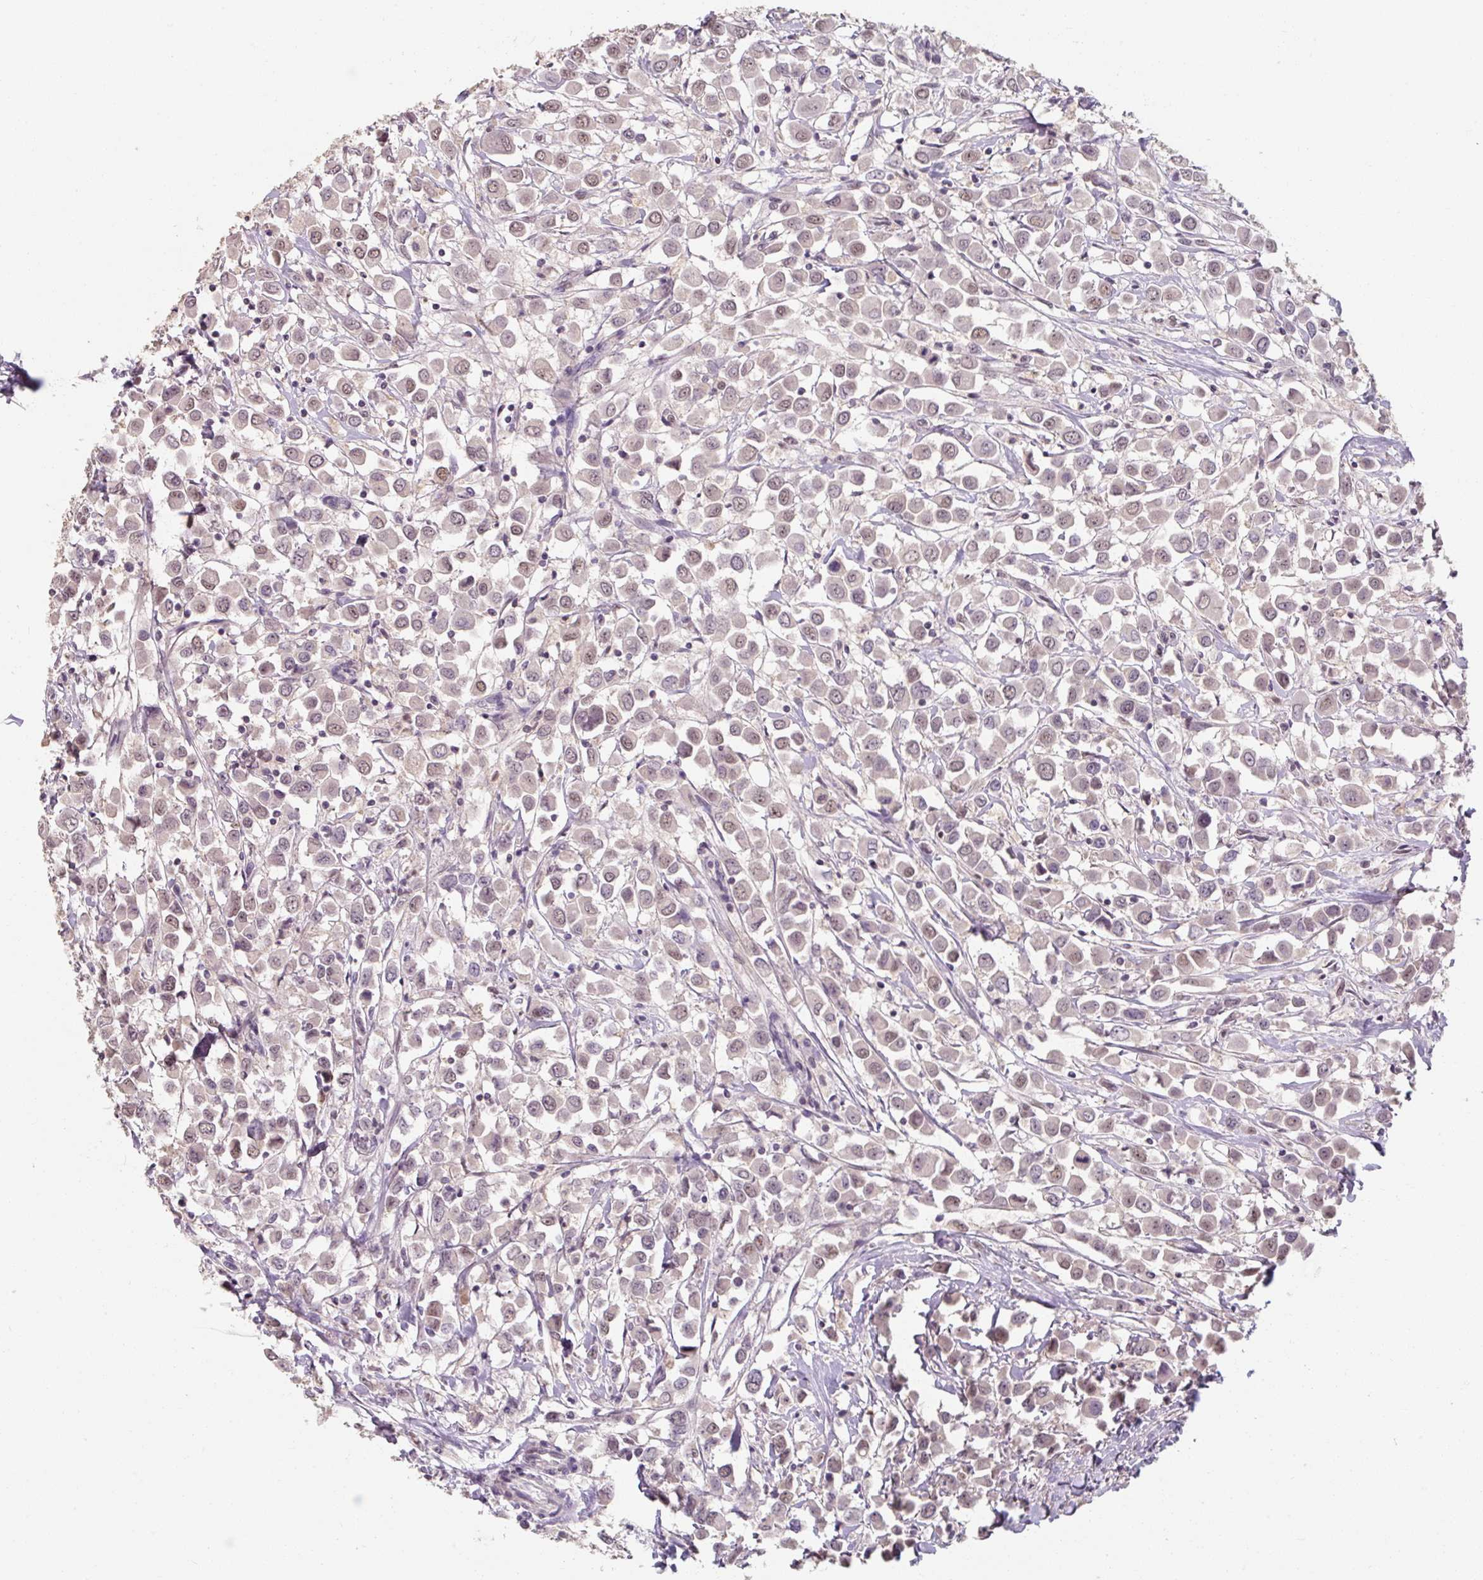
{"staining": {"intensity": "weak", "quantity": "25%-75%", "location": "nuclear"}, "tissue": "breast cancer", "cell_type": "Tumor cells", "image_type": "cancer", "snomed": [{"axis": "morphology", "description": "Duct carcinoma"}, {"axis": "topography", "description": "Breast"}], "caption": "An image of human breast cancer stained for a protein displays weak nuclear brown staining in tumor cells. (brown staining indicates protein expression, while blue staining denotes nuclei).", "gene": "ZFTRAF1", "patient": {"sex": "female", "age": 61}}